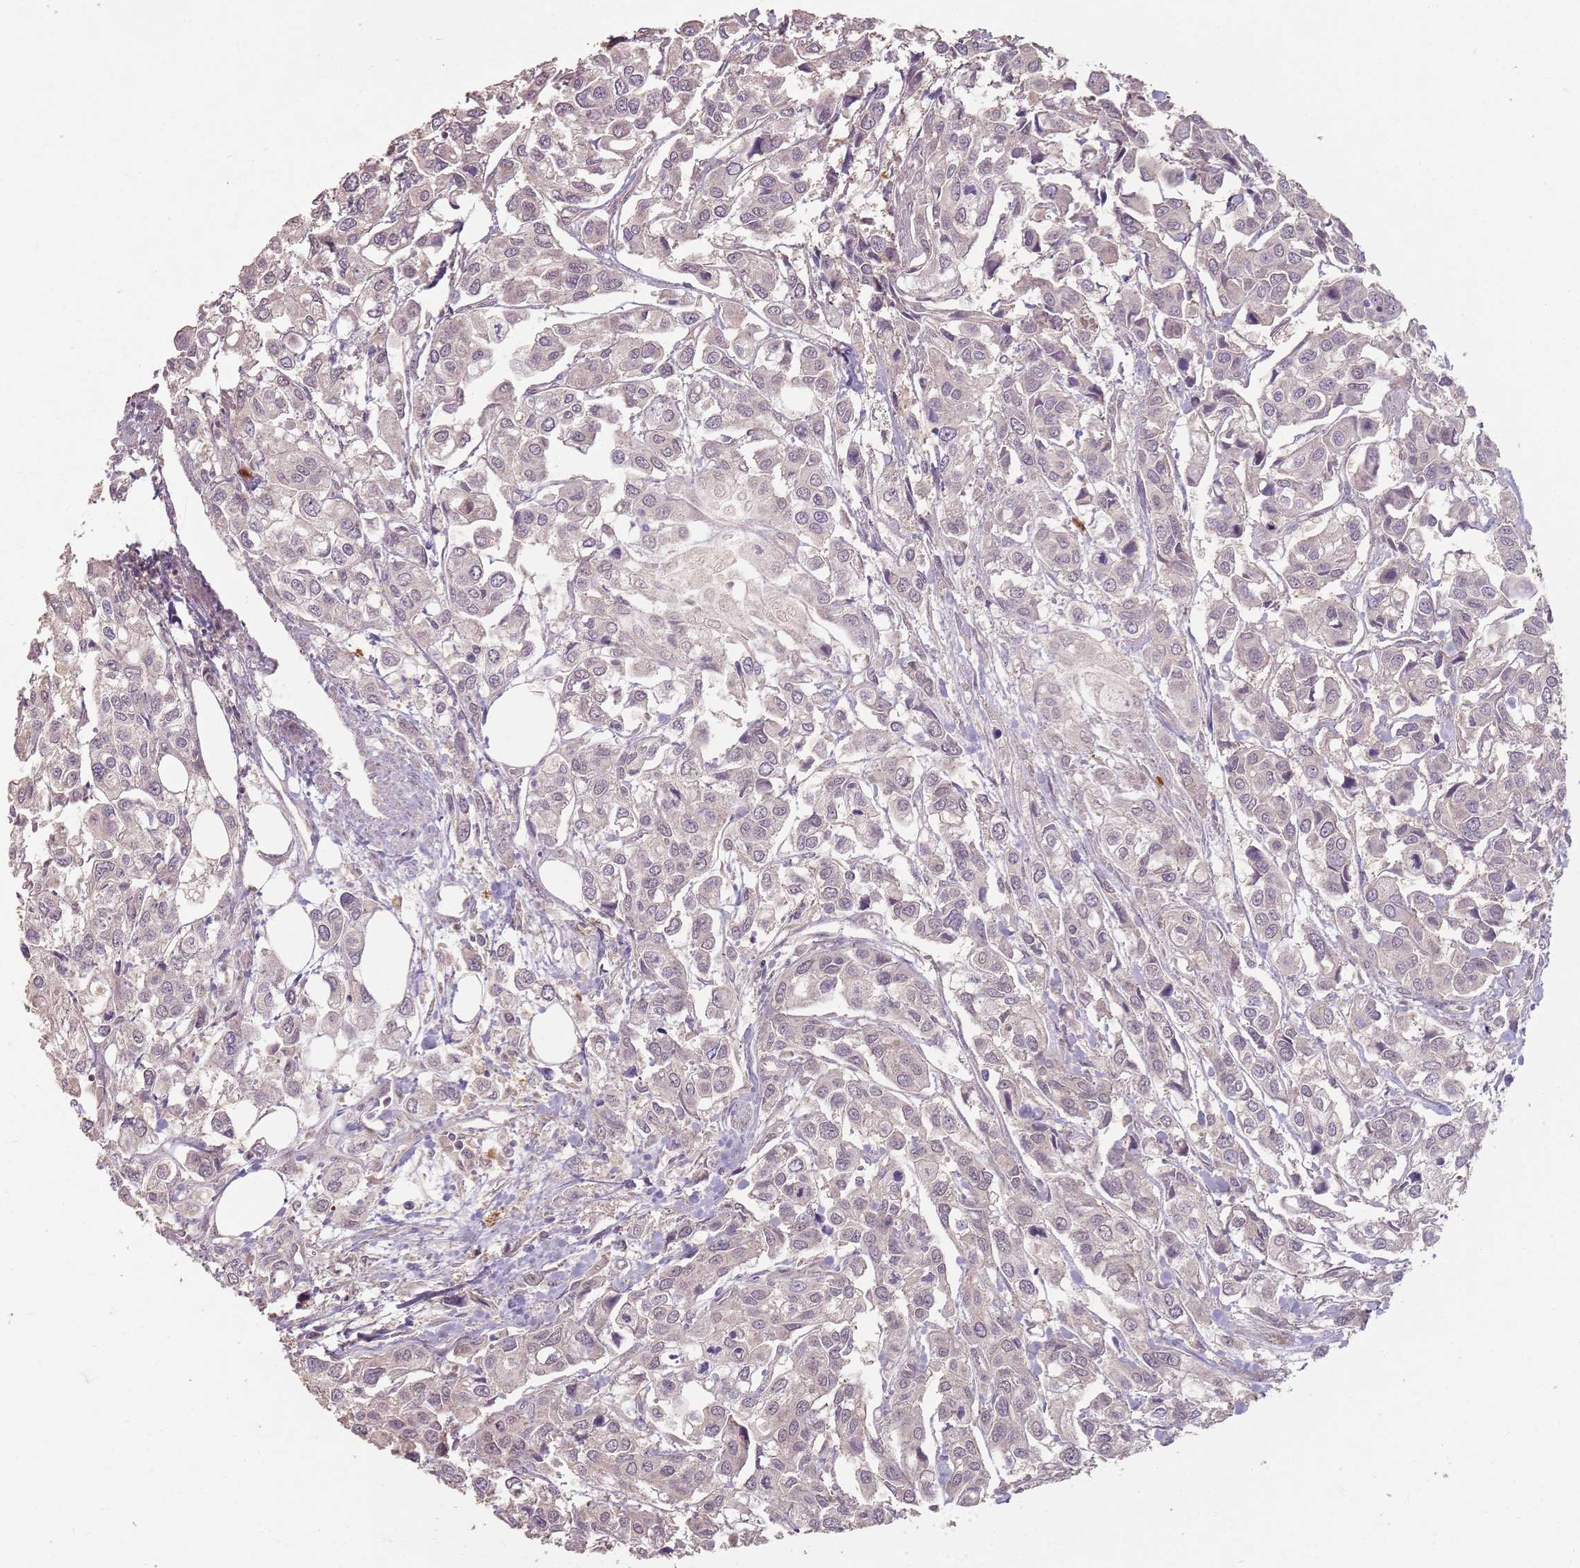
{"staining": {"intensity": "negative", "quantity": "none", "location": "none"}, "tissue": "urothelial cancer", "cell_type": "Tumor cells", "image_type": "cancer", "snomed": [{"axis": "morphology", "description": "Urothelial carcinoma, High grade"}, {"axis": "topography", "description": "Urinary bladder"}], "caption": "The histopathology image reveals no significant expression in tumor cells of urothelial cancer.", "gene": "CCDC168", "patient": {"sex": "male", "age": 67}}